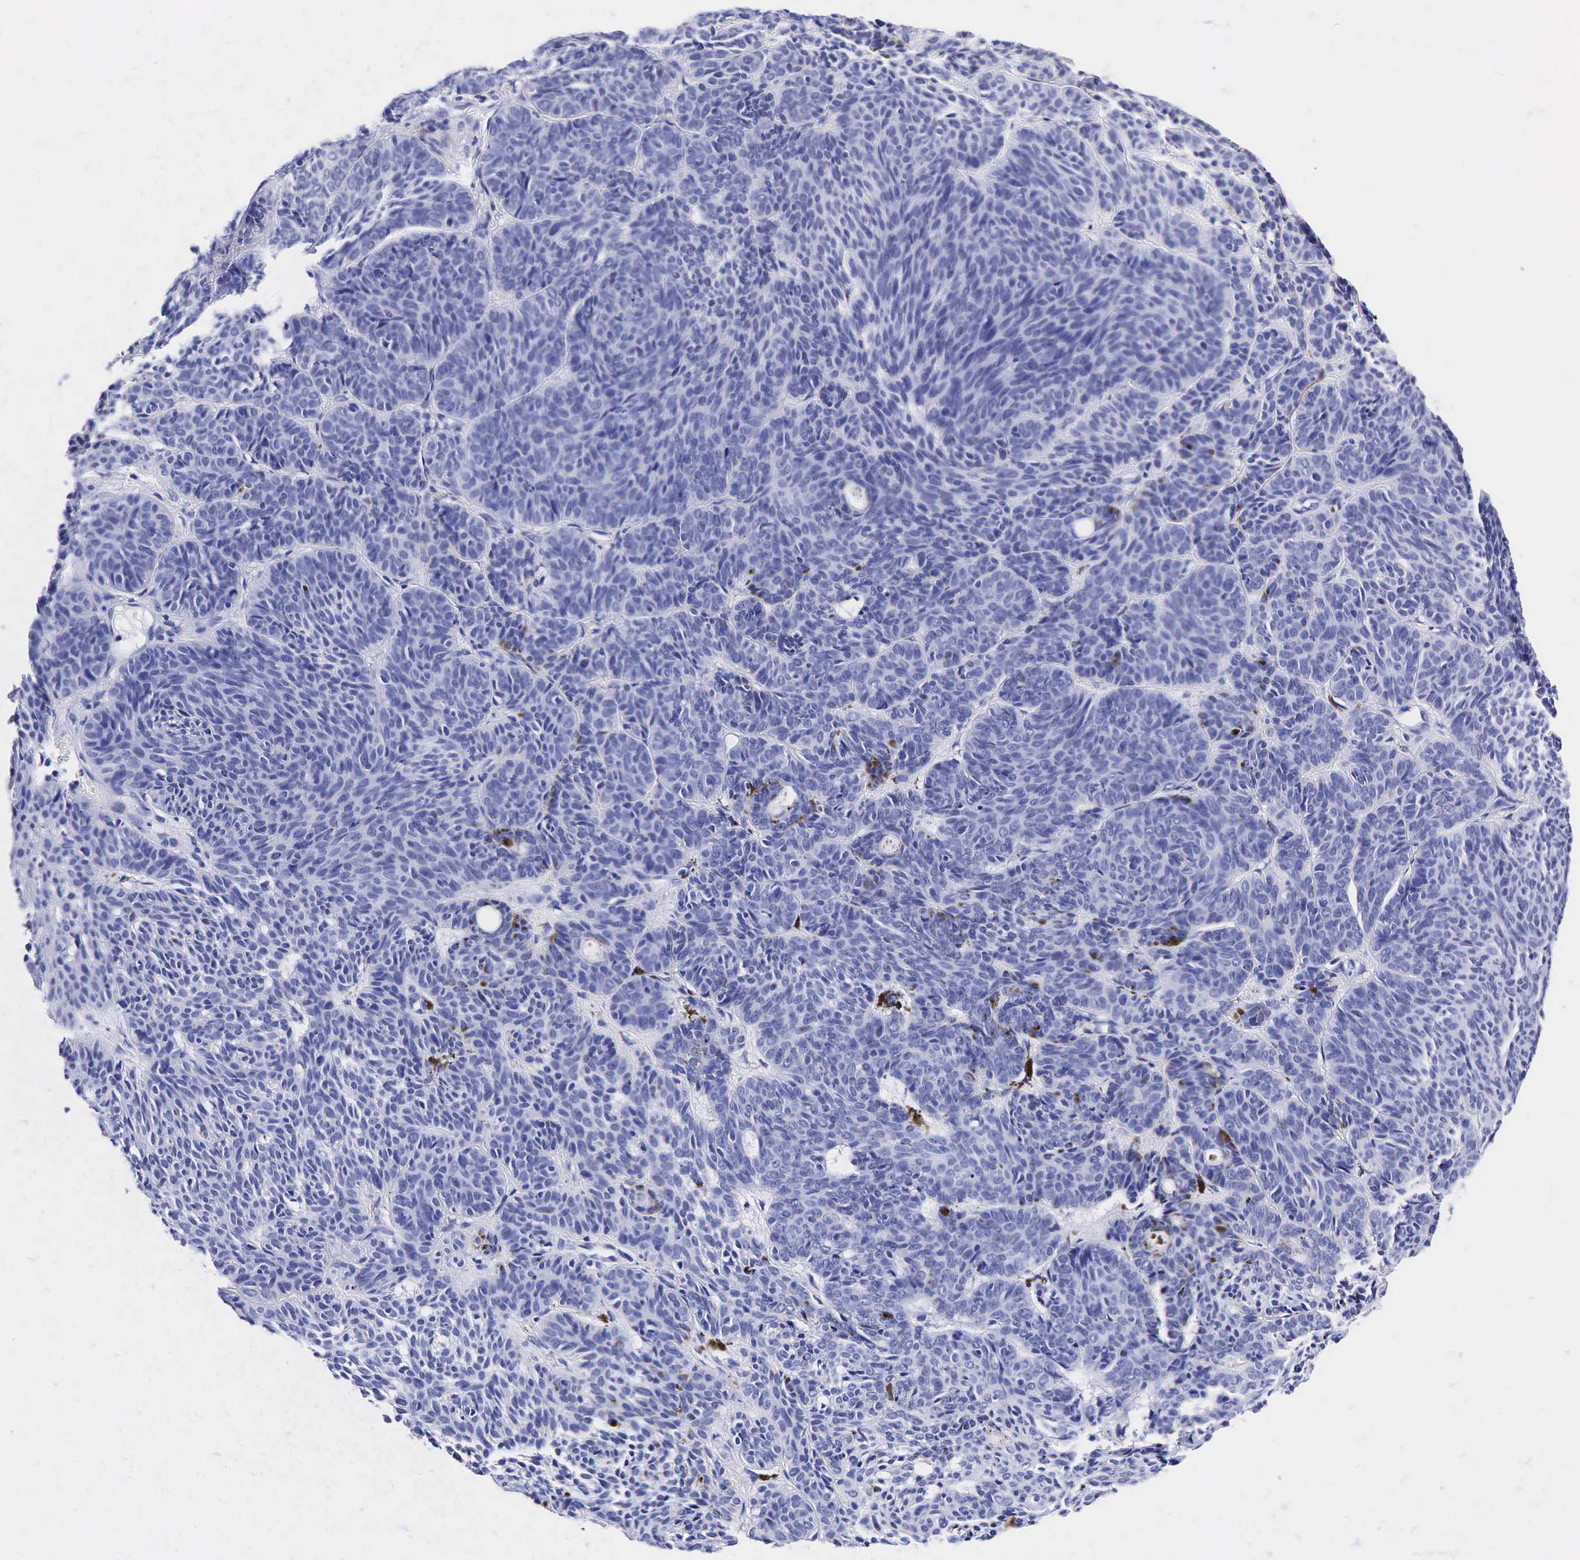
{"staining": {"intensity": "negative", "quantity": "none", "location": "none"}, "tissue": "skin cancer", "cell_type": "Tumor cells", "image_type": "cancer", "snomed": [{"axis": "morphology", "description": "Basal cell carcinoma"}, {"axis": "topography", "description": "Skin"}], "caption": "Histopathology image shows no protein positivity in tumor cells of basal cell carcinoma (skin) tissue.", "gene": "KLK3", "patient": {"sex": "female", "age": 62}}